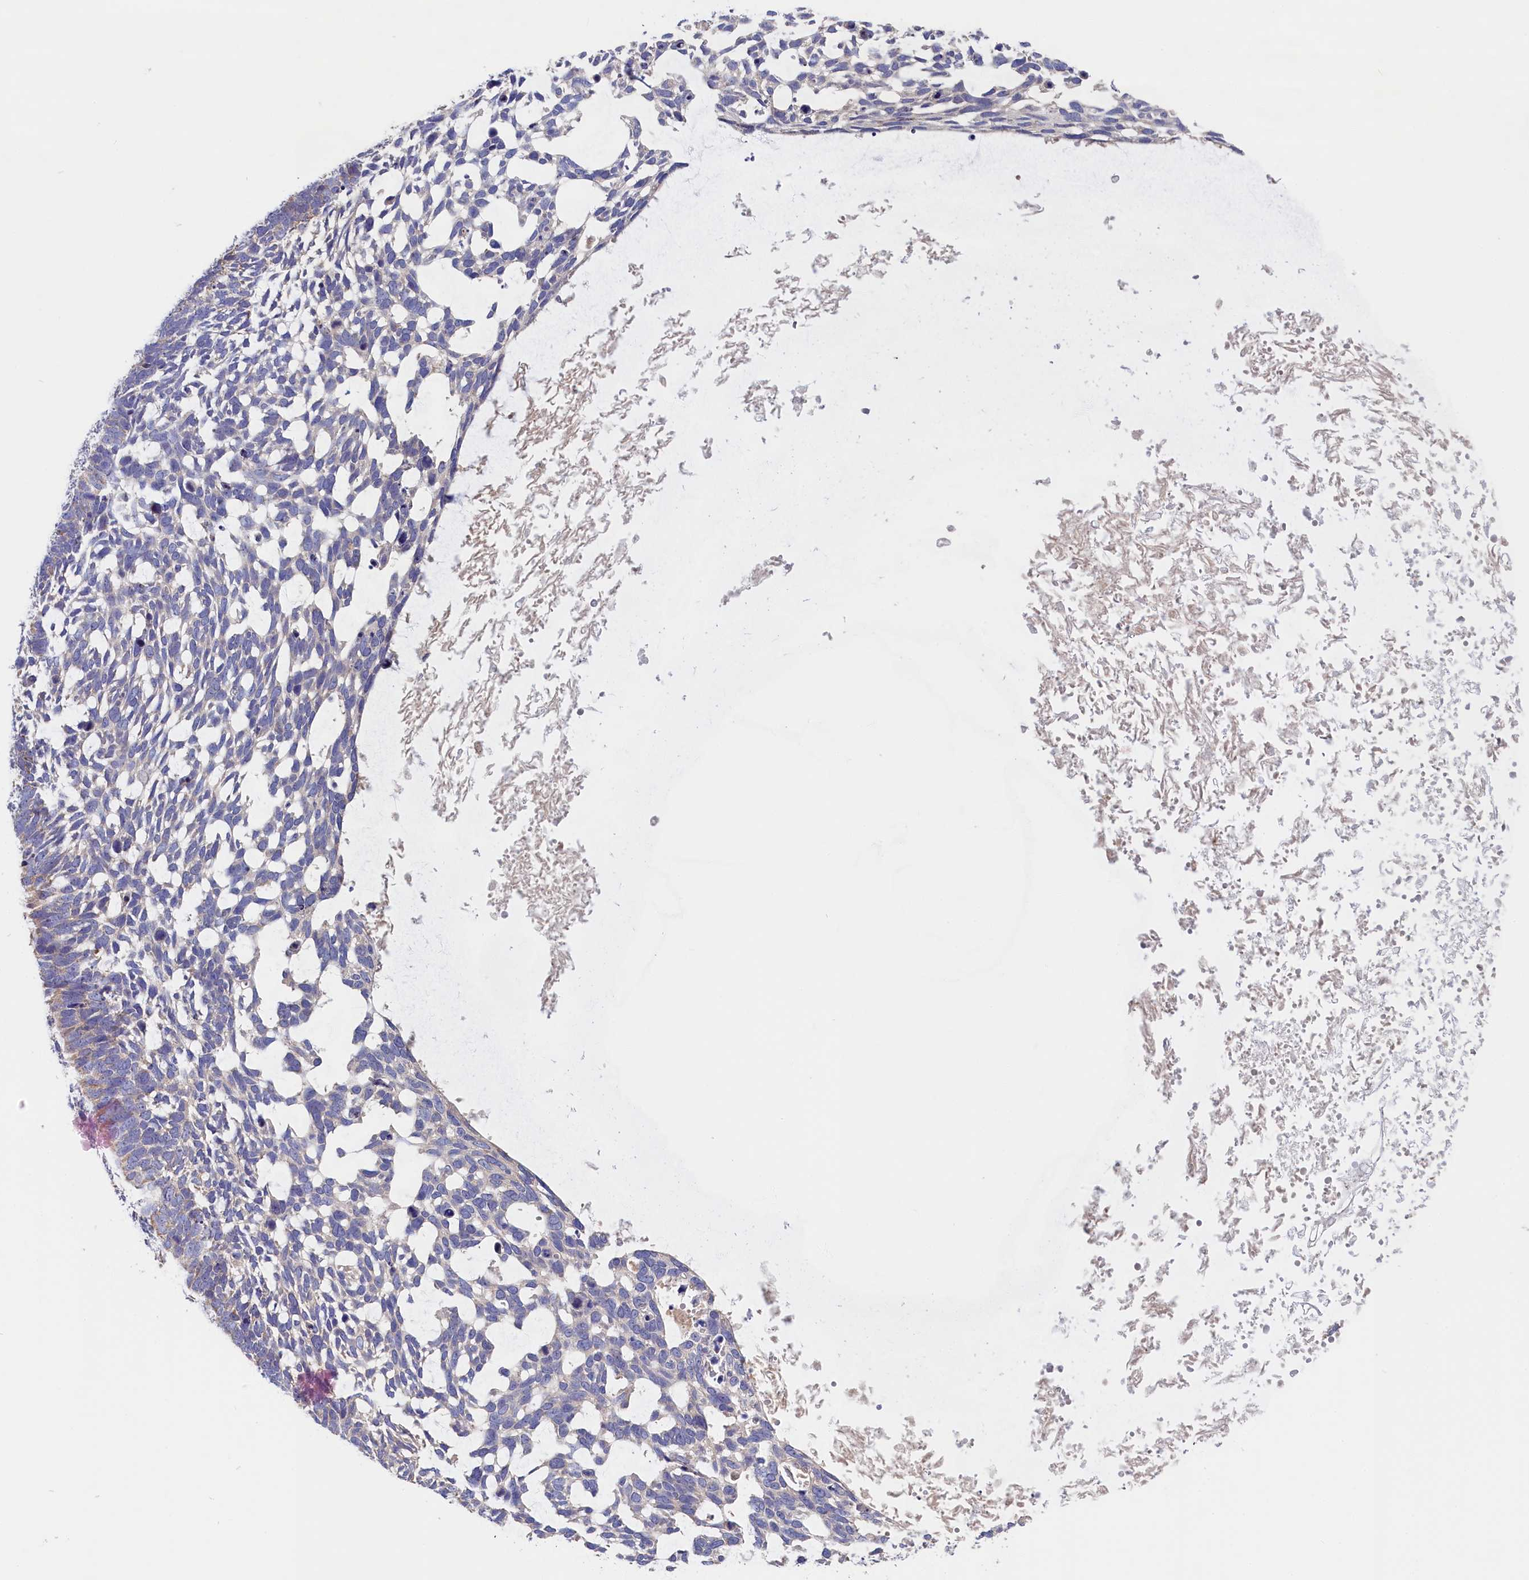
{"staining": {"intensity": "weak", "quantity": "<25%", "location": "cytoplasmic/membranous"}, "tissue": "skin cancer", "cell_type": "Tumor cells", "image_type": "cancer", "snomed": [{"axis": "morphology", "description": "Basal cell carcinoma"}, {"axis": "topography", "description": "Skin"}], "caption": "This is a micrograph of immunohistochemistry (IHC) staining of skin cancer (basal cell carcinoma), which shows no staining in tumor cells. (DAB immunohistochemistry visualized using brightfield microscopy, high magnification).", "gene": "CEP44", "patient": {"sex": "male", "age": 88}}